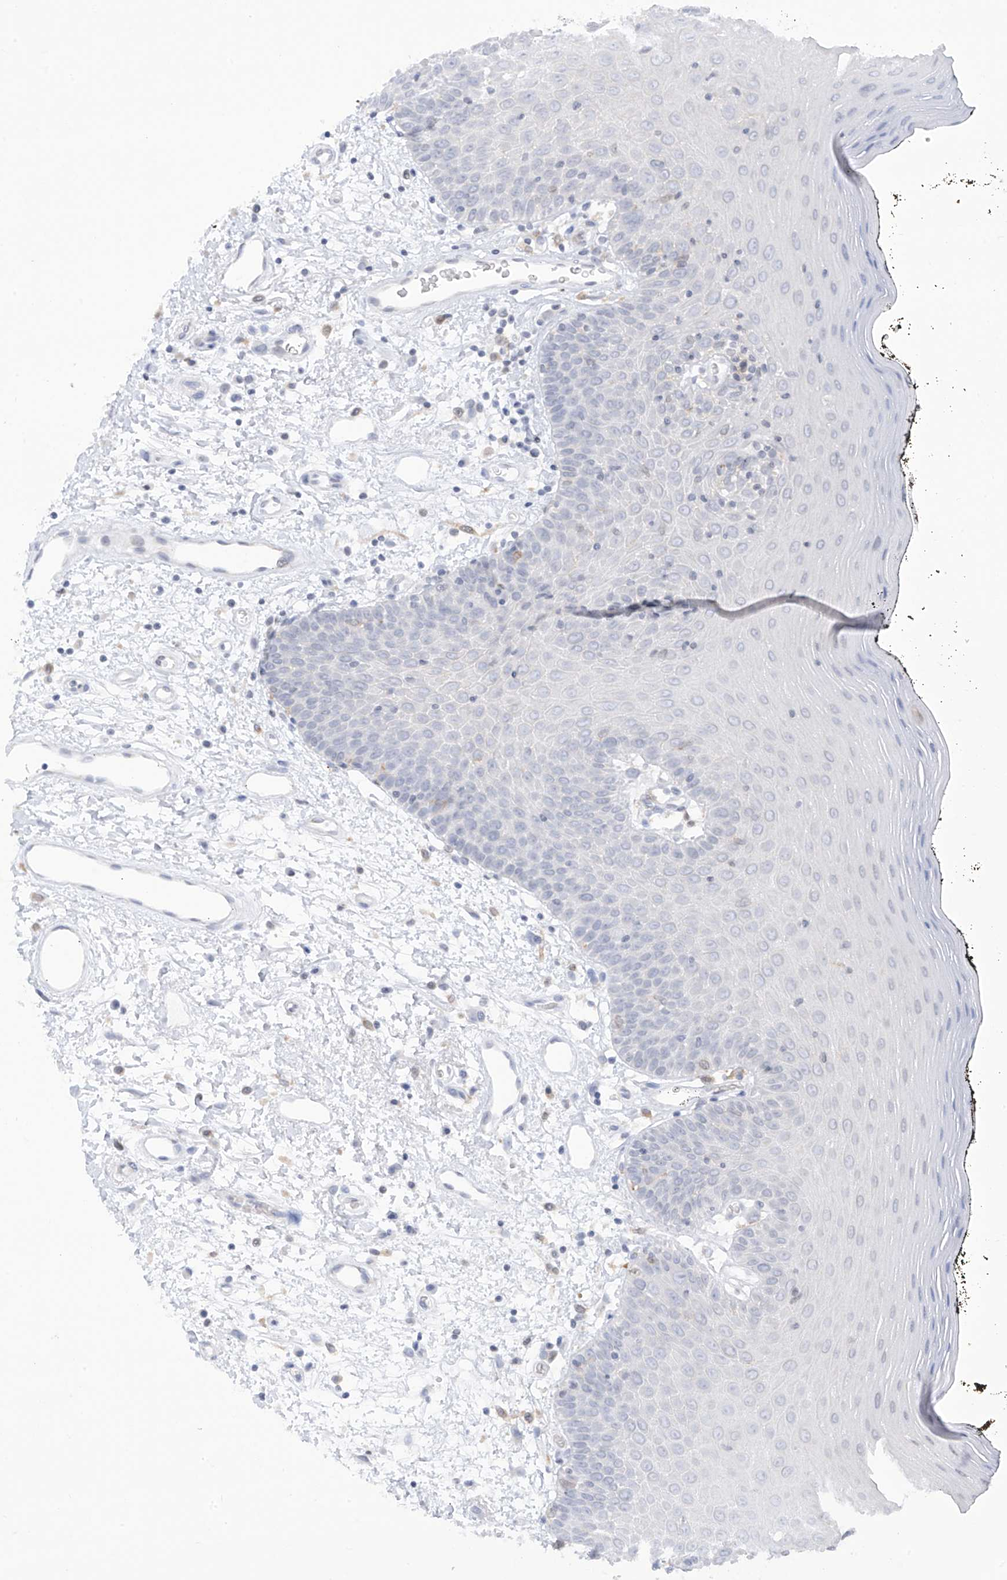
{"staining": {"intensity": "negative", "quantity": "none", "location": "none"}, "tissue": "oral mucosa", "cell_type": "Squamous epithelial cells", "image_type": "normal", "snomed": [{"axis": "morphology", "description": "Normal tissue, NOS"}, {"axis": "topography", "description": "Oral tissue"}], "caption": "Photomicrograph shows no significant protein positivity in squamous epithelial cells of unremarkable oral mucosa.", "gene": "TBXAS1", "patient": {"sex": "male", "age": 74}}